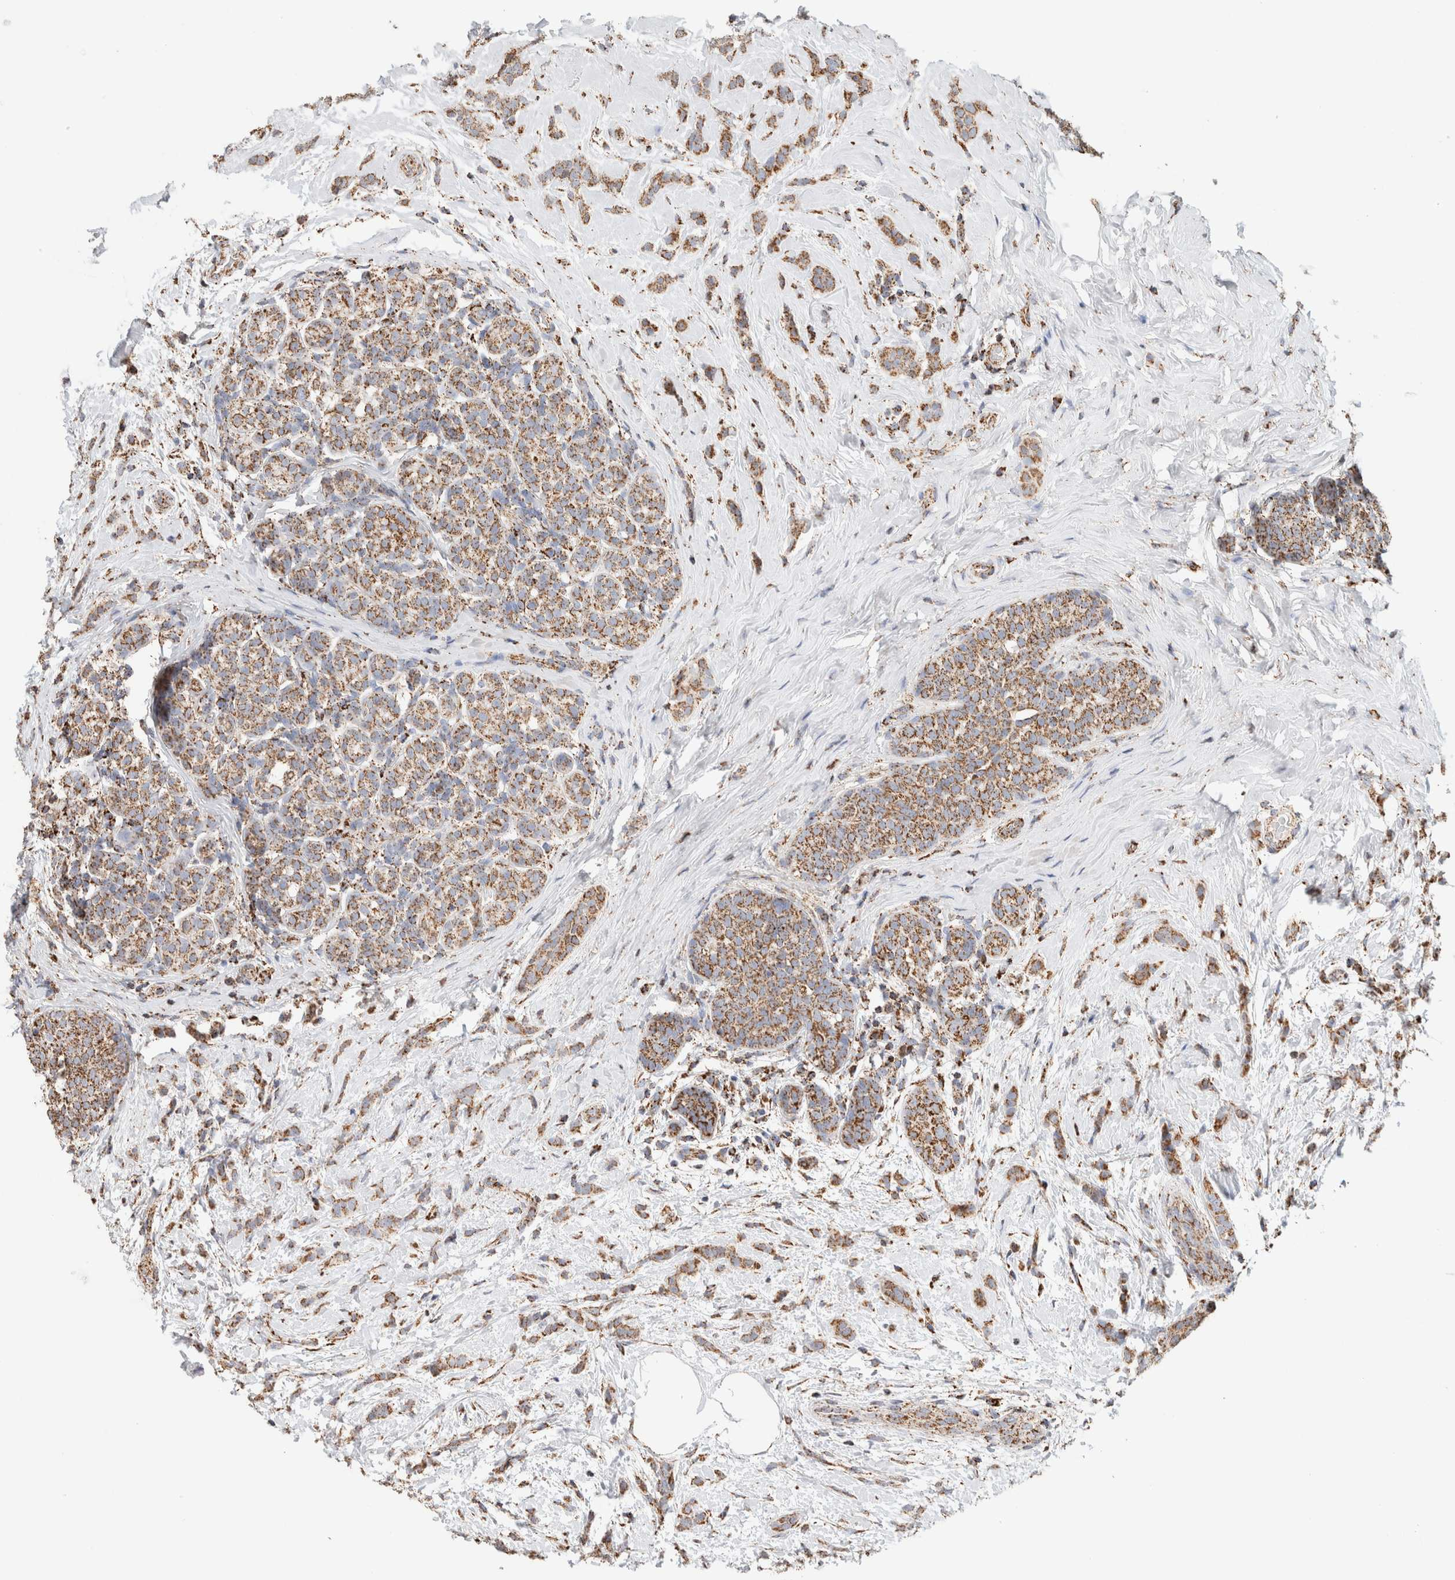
{"staining": {"intensity": "moderate", "quantity": ">75%", "location": "cytoplasmic/membranous"}, "tissue": "breast cancer", "cell_type": "Tumor cells", "image_type": "cancer", "snomed": [{"axis": "morphology", "description": "Lobular carcinoma, in situ"}, {"axis": "morphology", "description": "Lobular carcinoma"}, {"axis": "topography", "description": "Breast"}], "caption": "A photomicrograph showing moderate cytoplasmic/membranous positivity in about >75% of tumor cells in lobular carcinoma (breast), as visualized by brown immunohistochemical staining.", "gene": "C1QBP", "patient": {"sex": "female", "age": 41}}